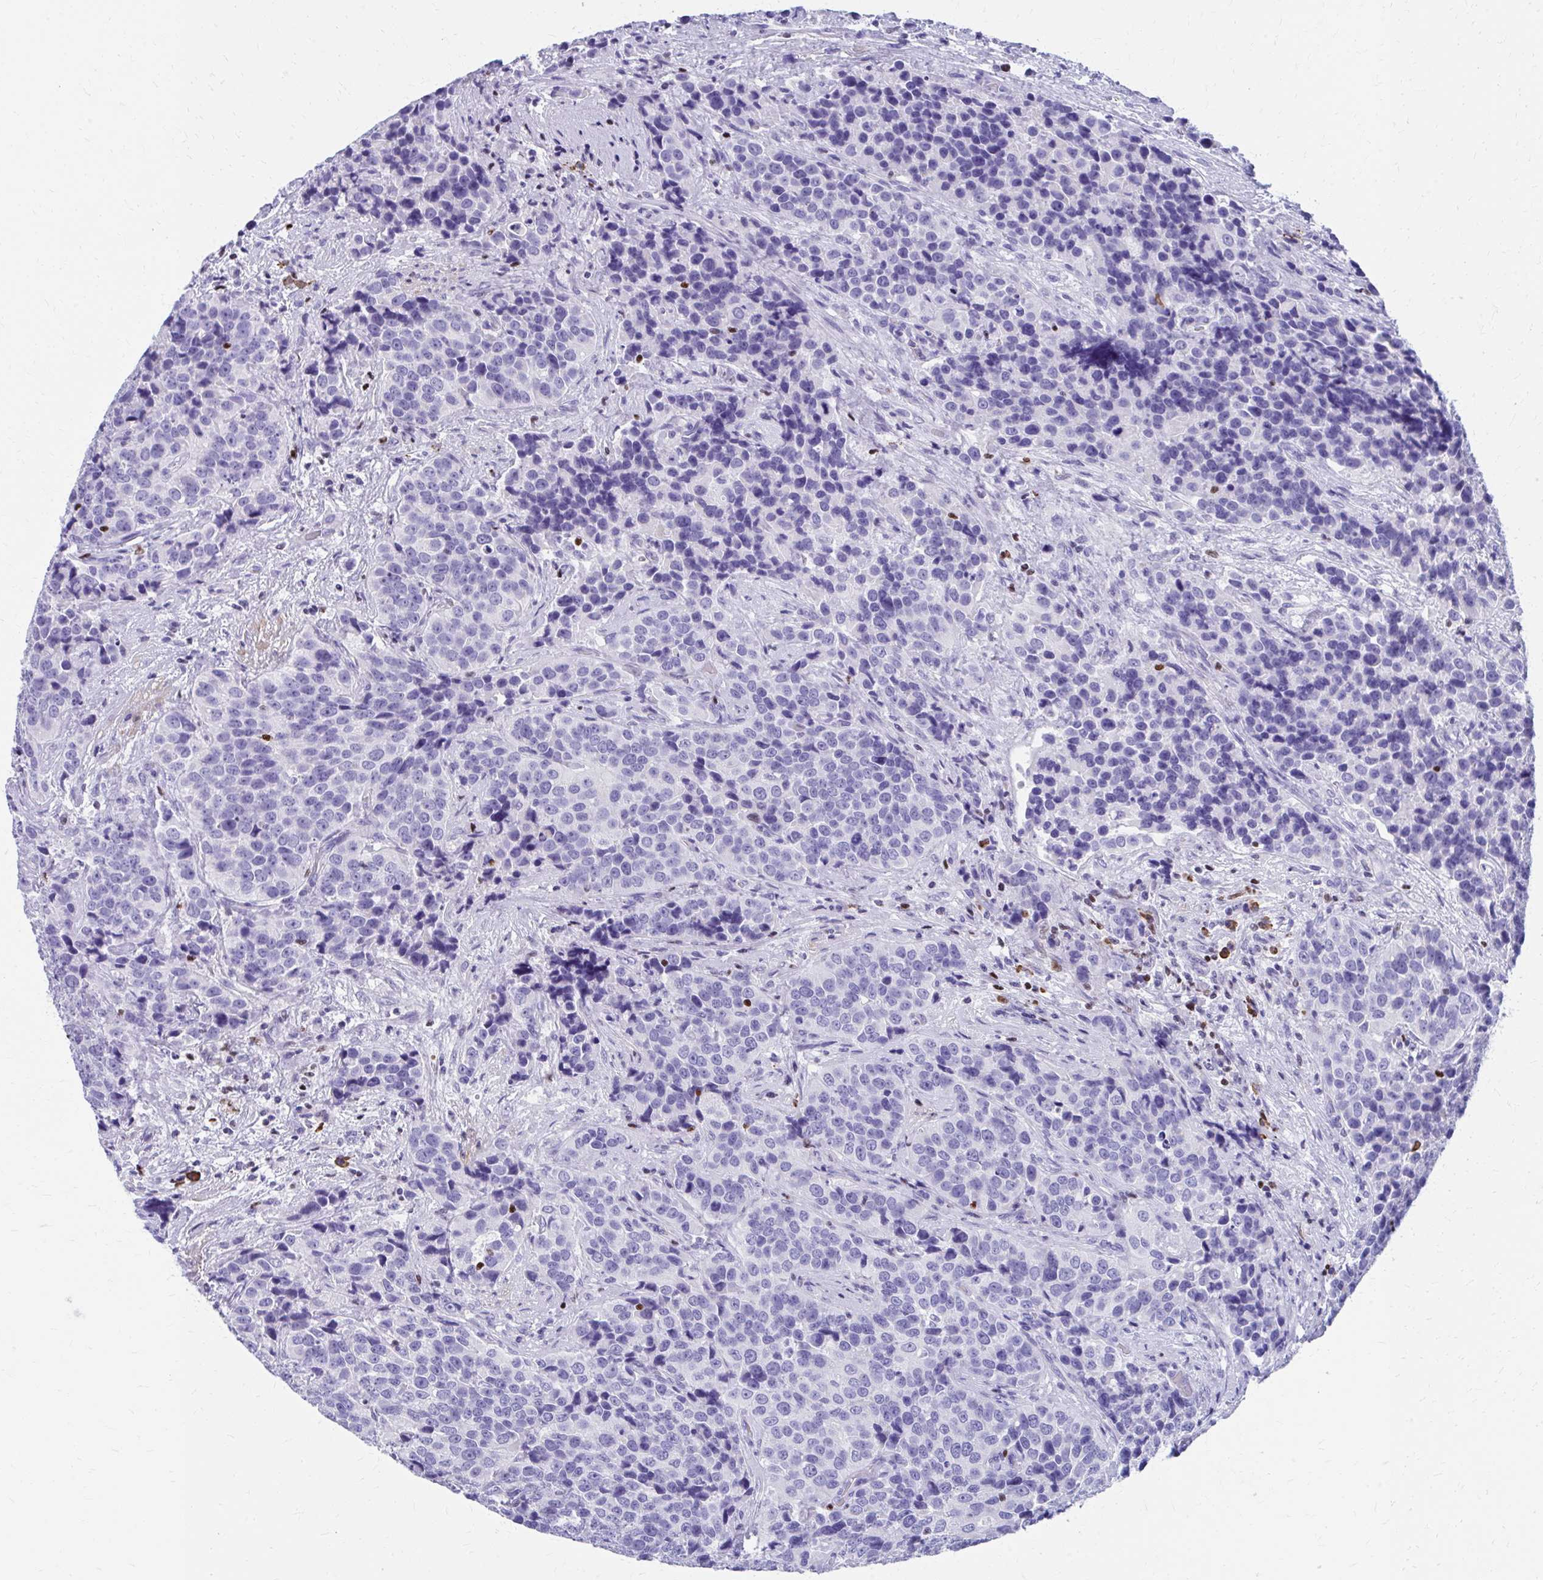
{"staining": {"intensity": "negative", "quantity": "none", "location": "none"}, "tissue": "urothelial cancer", "cell_type": "Tumor cells", "image_type": "cancer", "snomed": [{"axis": "morphology", "description": "Urothelial carcinoma, NOS"}, {"axis": "topography", "description": "Urinary bladder"}], "caption": "This photomicrograph is of urothelial cancer stained with immunohistochemistry (IHC) to label a protein in brown with the nuclei are counter-stained blue. There is no expression in tumor cells.", "gene": "RUNX3", "patient": {"sex": "male", "age": 52}}